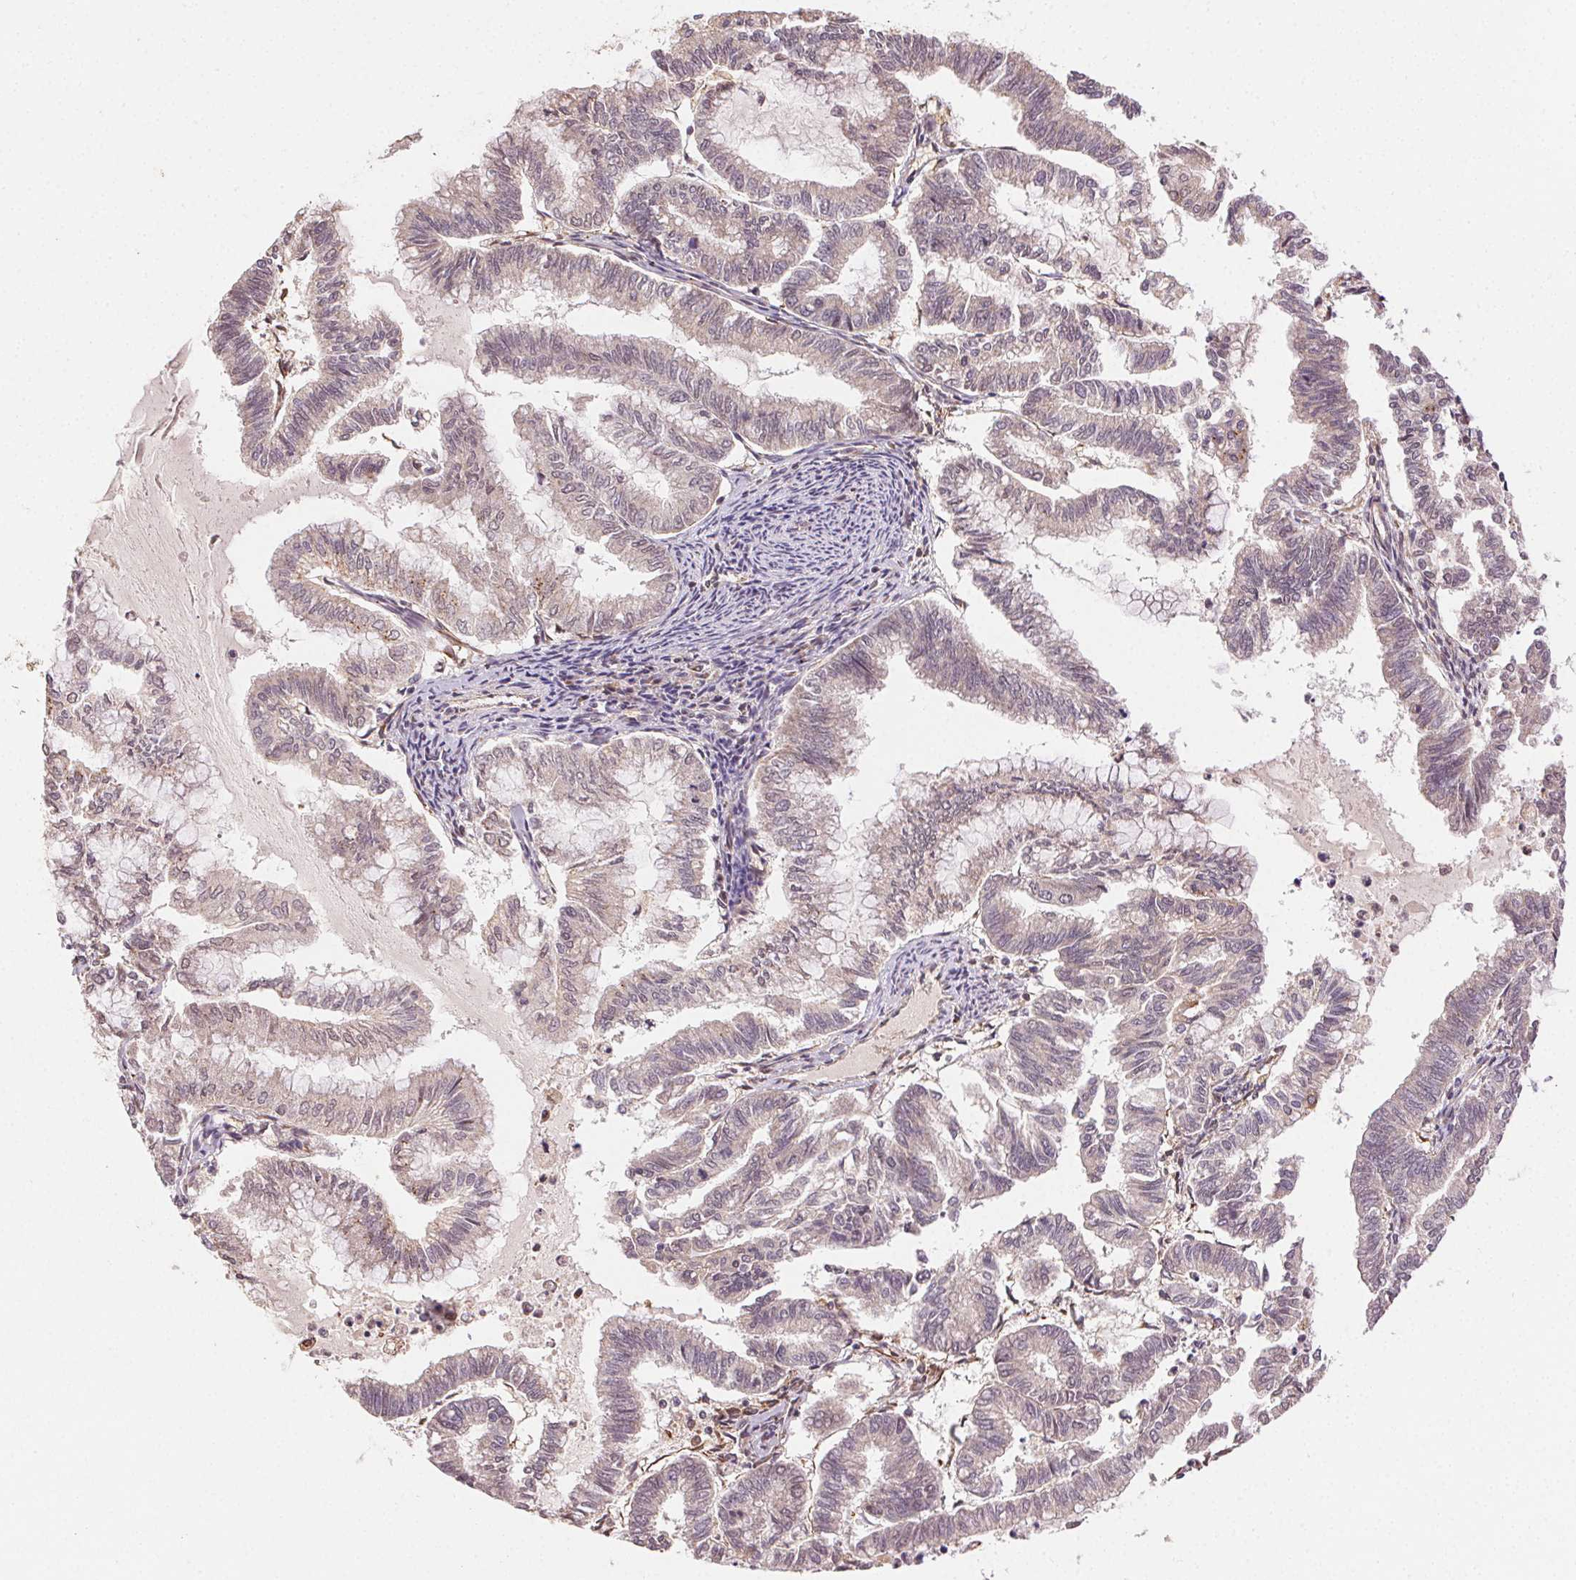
{"staining": {"intensity": "weak", "quantity": ">75%", "location": "cytoplasmic/membranous"}, "tissue": "endometrial cancer", "cell_type": "Tumor cells", "image_type": "cancer", "snomed": [{"axis": "morphology", "description": "Adenocarcinoma, NOS"}, {"axis": "topography", "description": "Endometrium"}], "caption": "Human adenocarcinoma (endometrial) stained with a brown dye exhibits weak cytoplasmic/membranous positive expression in approximately >75% of tumor cells.", "gene": "KLHL15", "patient": {"sex": "female", "age": 79}}